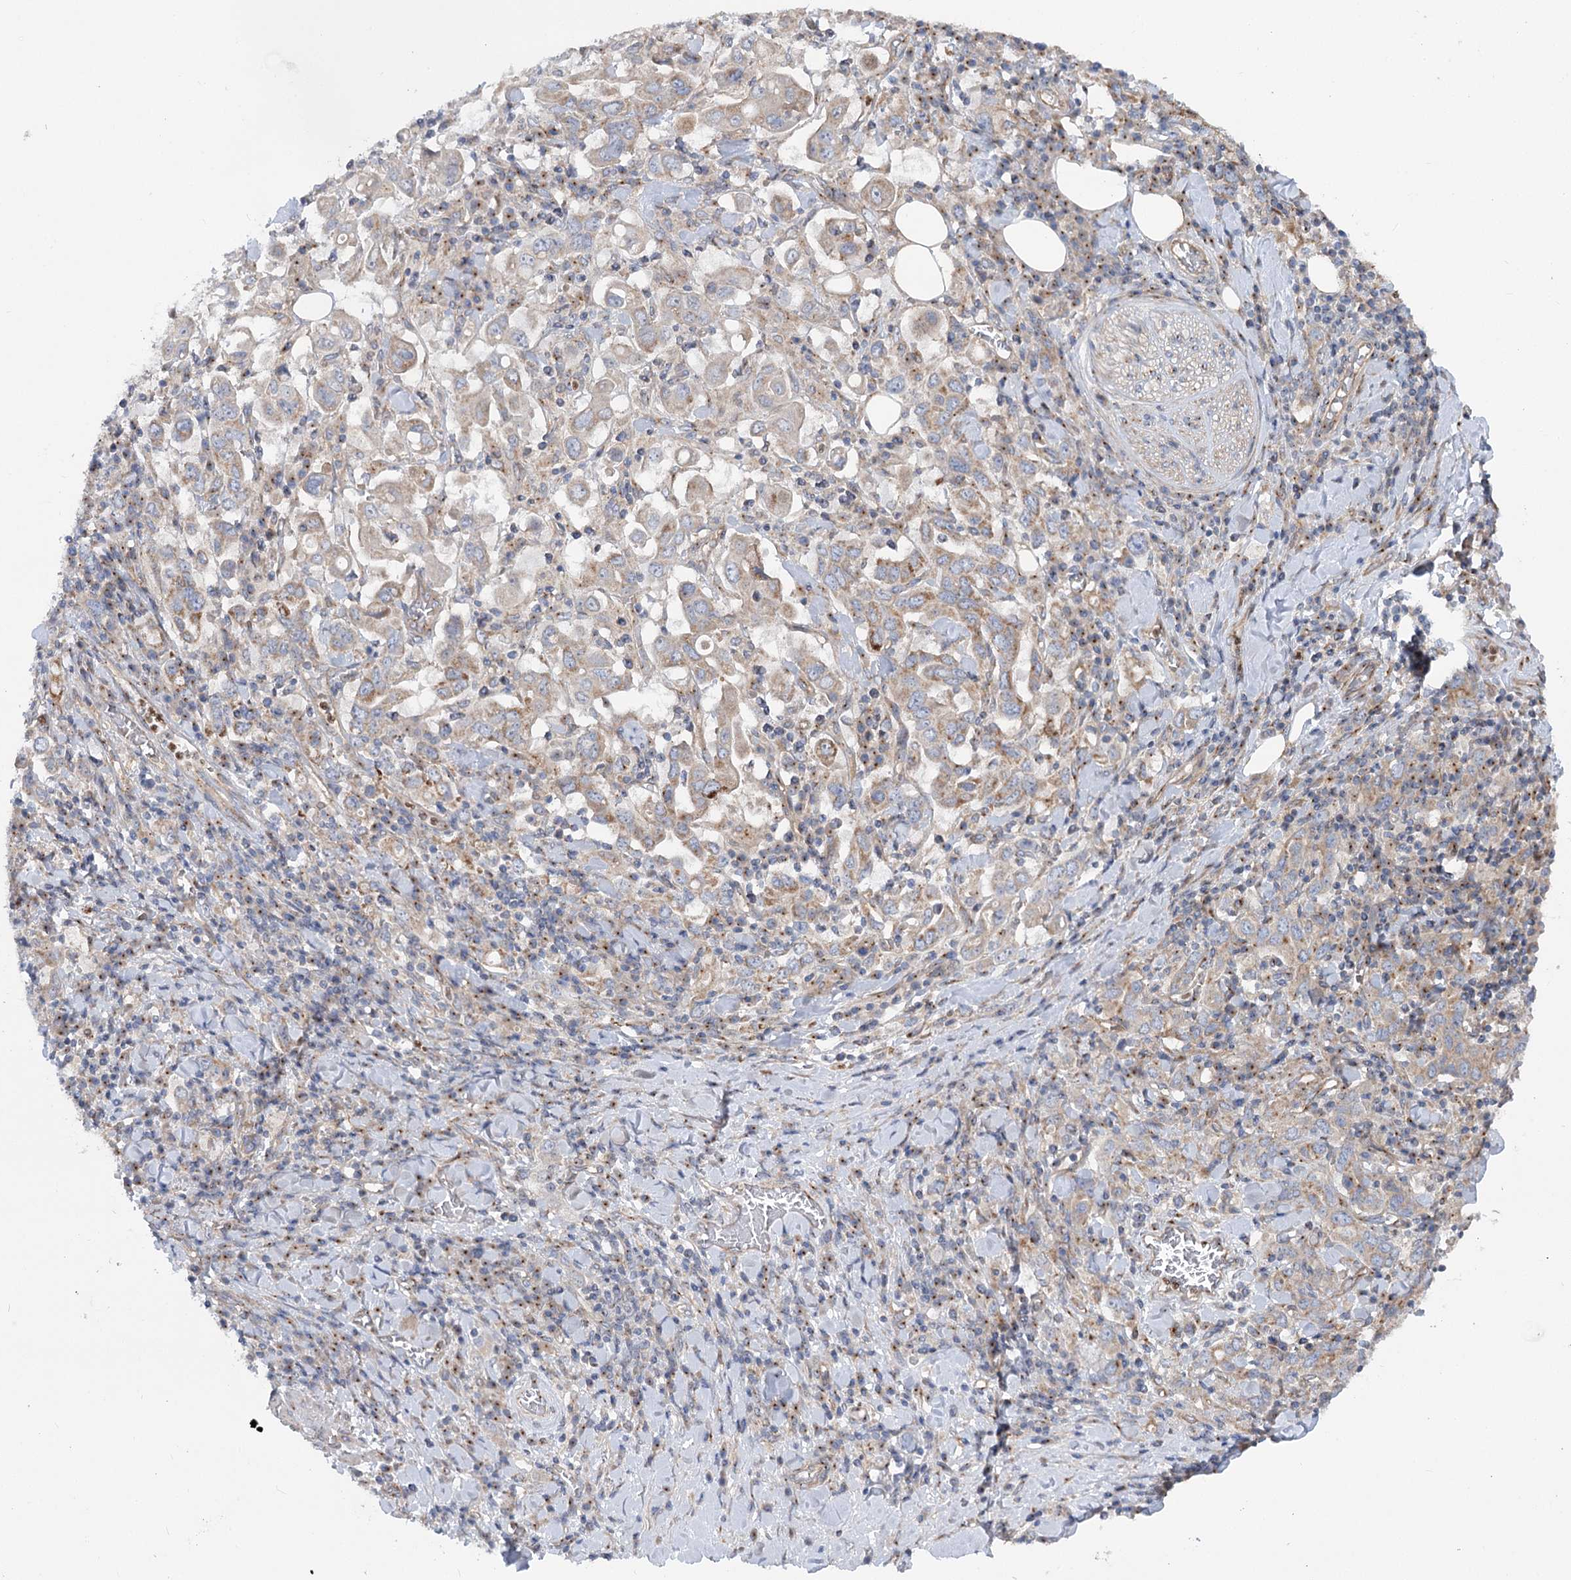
{"staining": {"intensity": "weak", "quantity": "25%-75%", "location": "cytoplasmic/membranous"}, "tissue": "stomach cancer", "cell_type": "Tumor cells", "image_type": "cancer", "snomed": [{"axis": "morphology", "description": "Adenocarcinoma, NOS"}, {"axis": "topography", "description": "Stomach, upper"}], "caption": "This is an image of IHC staining of stomach cancer, which shows weak staining in the cytoplasmic/membranous of tumor cells.", "gene": "SCN11A", "patient": {"sex": "male", "age": 62}}